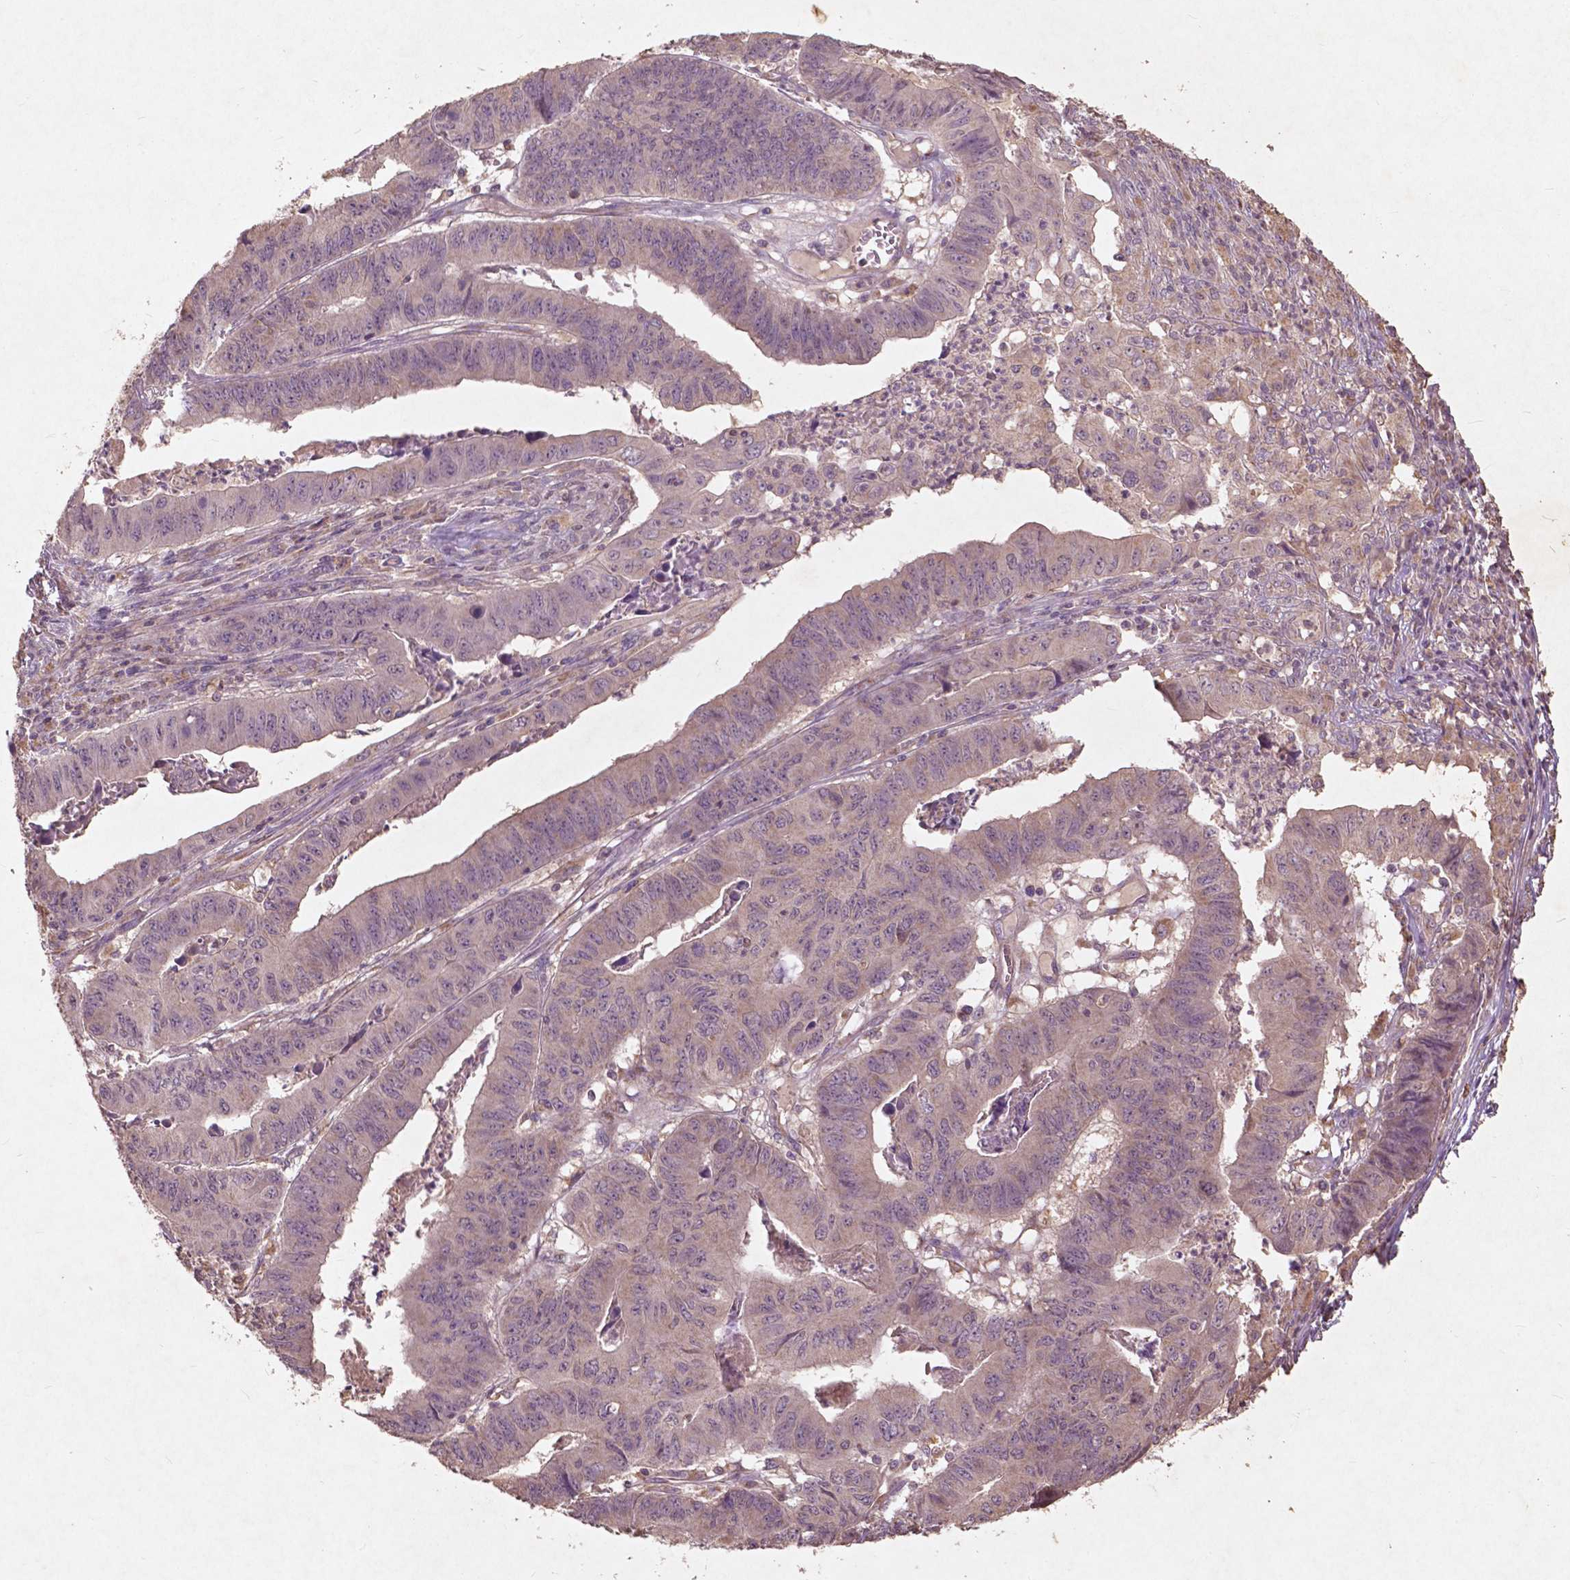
{"staining": {"intensity": "weak", "quantity": "25%-75%", "location": "cytoplasmic/membranous"}, "tissue": "stomach cancer", "cell_type": "Tumor cells", "image_type": "cancer", "snomed": [{"axis": "morphology", "description": "Adenocarcinoma, NOS"}, {"axis": "topography", "description": "Stomach, lower"}], "caption": "This photomicrograph shows immunohistochemistry staining of human adenocarcinoma (stomach), with low weak cytoplasmic/membranous positivity in about 25%-75% of tumor cells.", "gene": "ST6GALNAC5", "patient": {"sex": "male", "age": 77}}